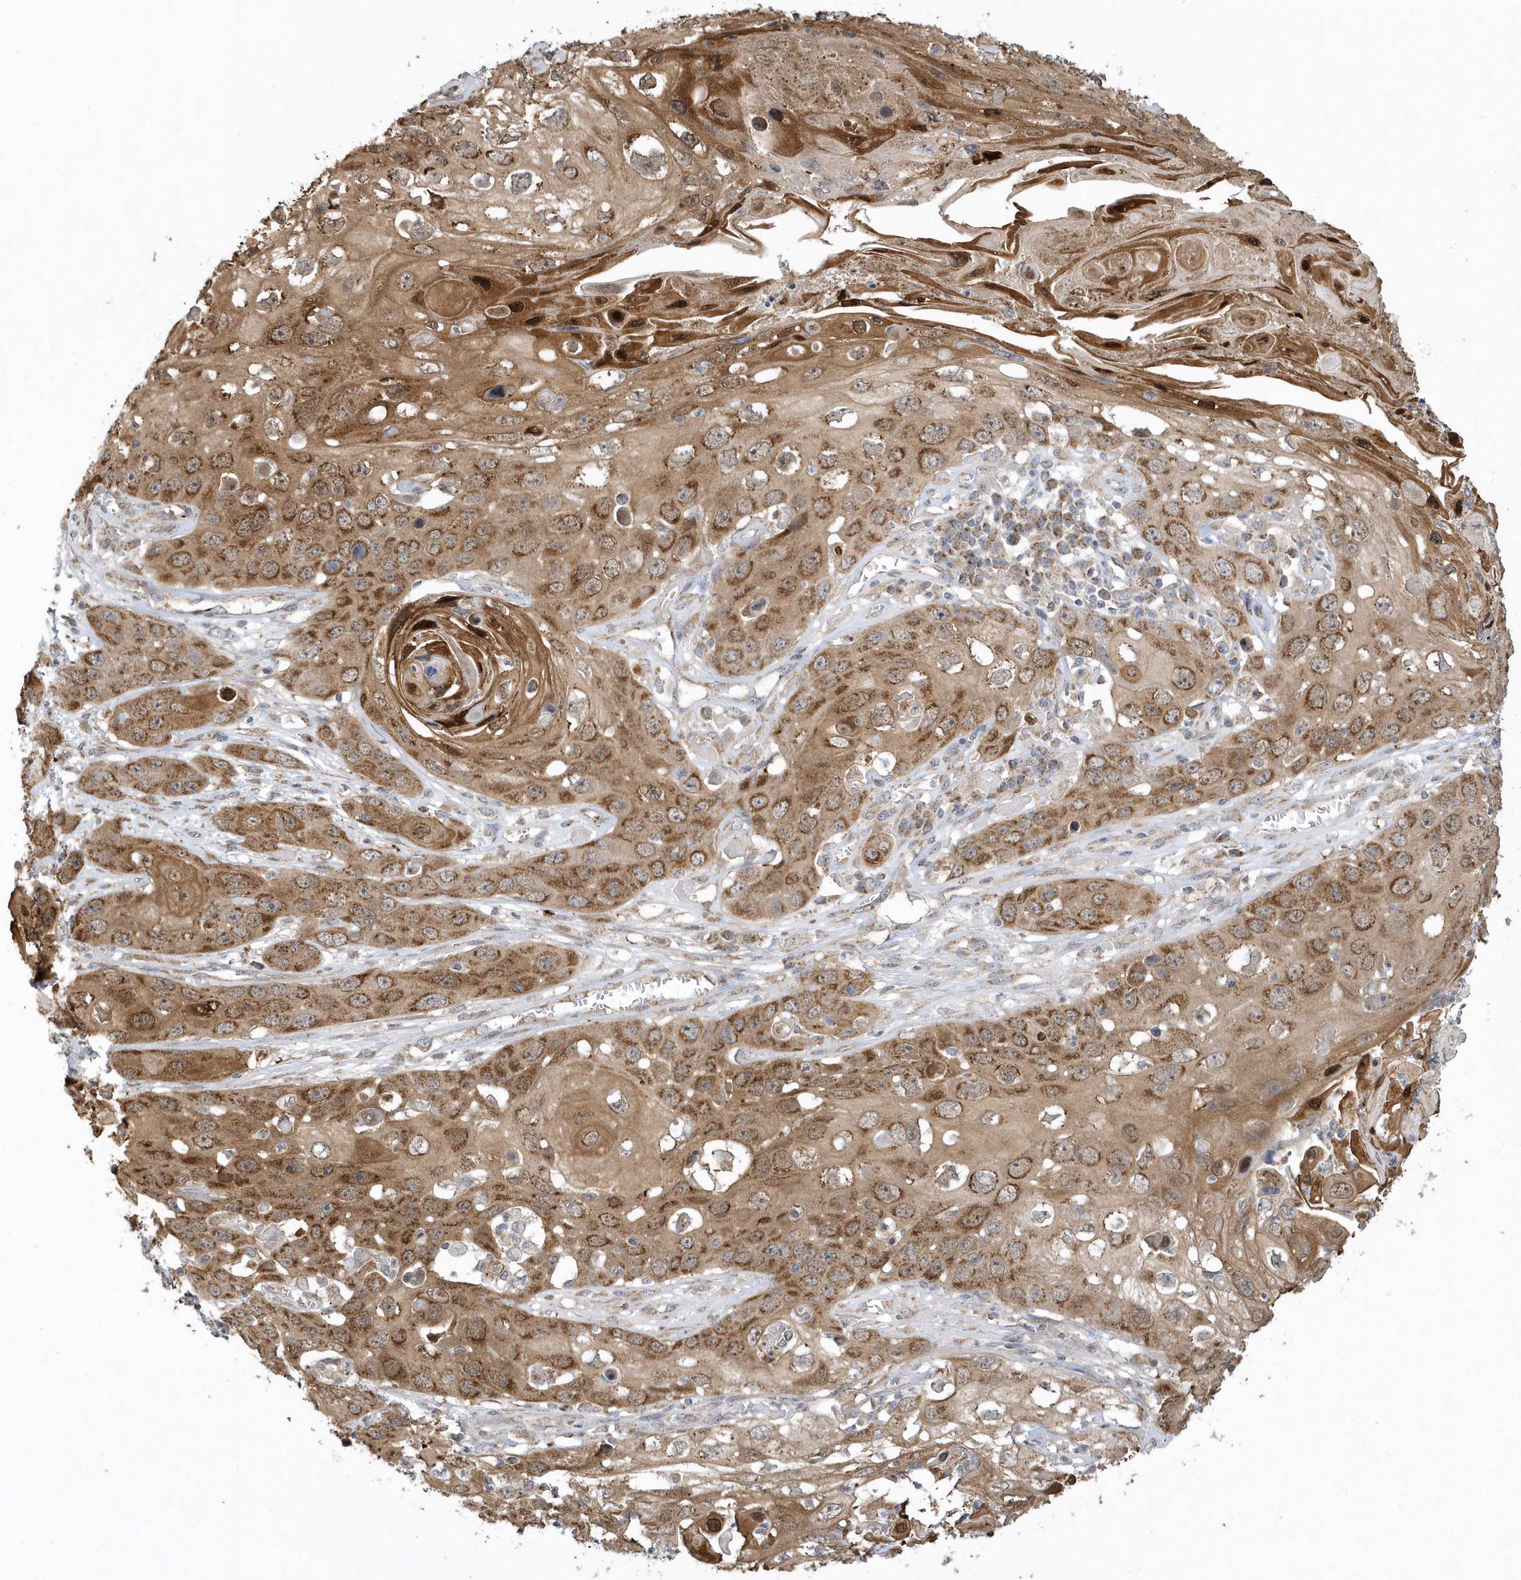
{"staining": {"intensity": "moderate", "quantity": ">75%", "location": "cytoplasmic/membranous"}, "tissue": "skin cancer", "cell_type": "Tumor cells", "image_type": "cancer", "snomed": [{"axis": "morphology", "description": "Squamous cell carcinoma, NOS"}, {"axis": "topography", "description": "Skin"}], "caption": "The image demonstrates immunohistochemical staining of skin cancer. There is moderate cytoplasmic/membranous positivity is seen in approximately >75% of tumor cells.", "gene": "SLX9", "patient": {"sex": "male", "age": 55}}